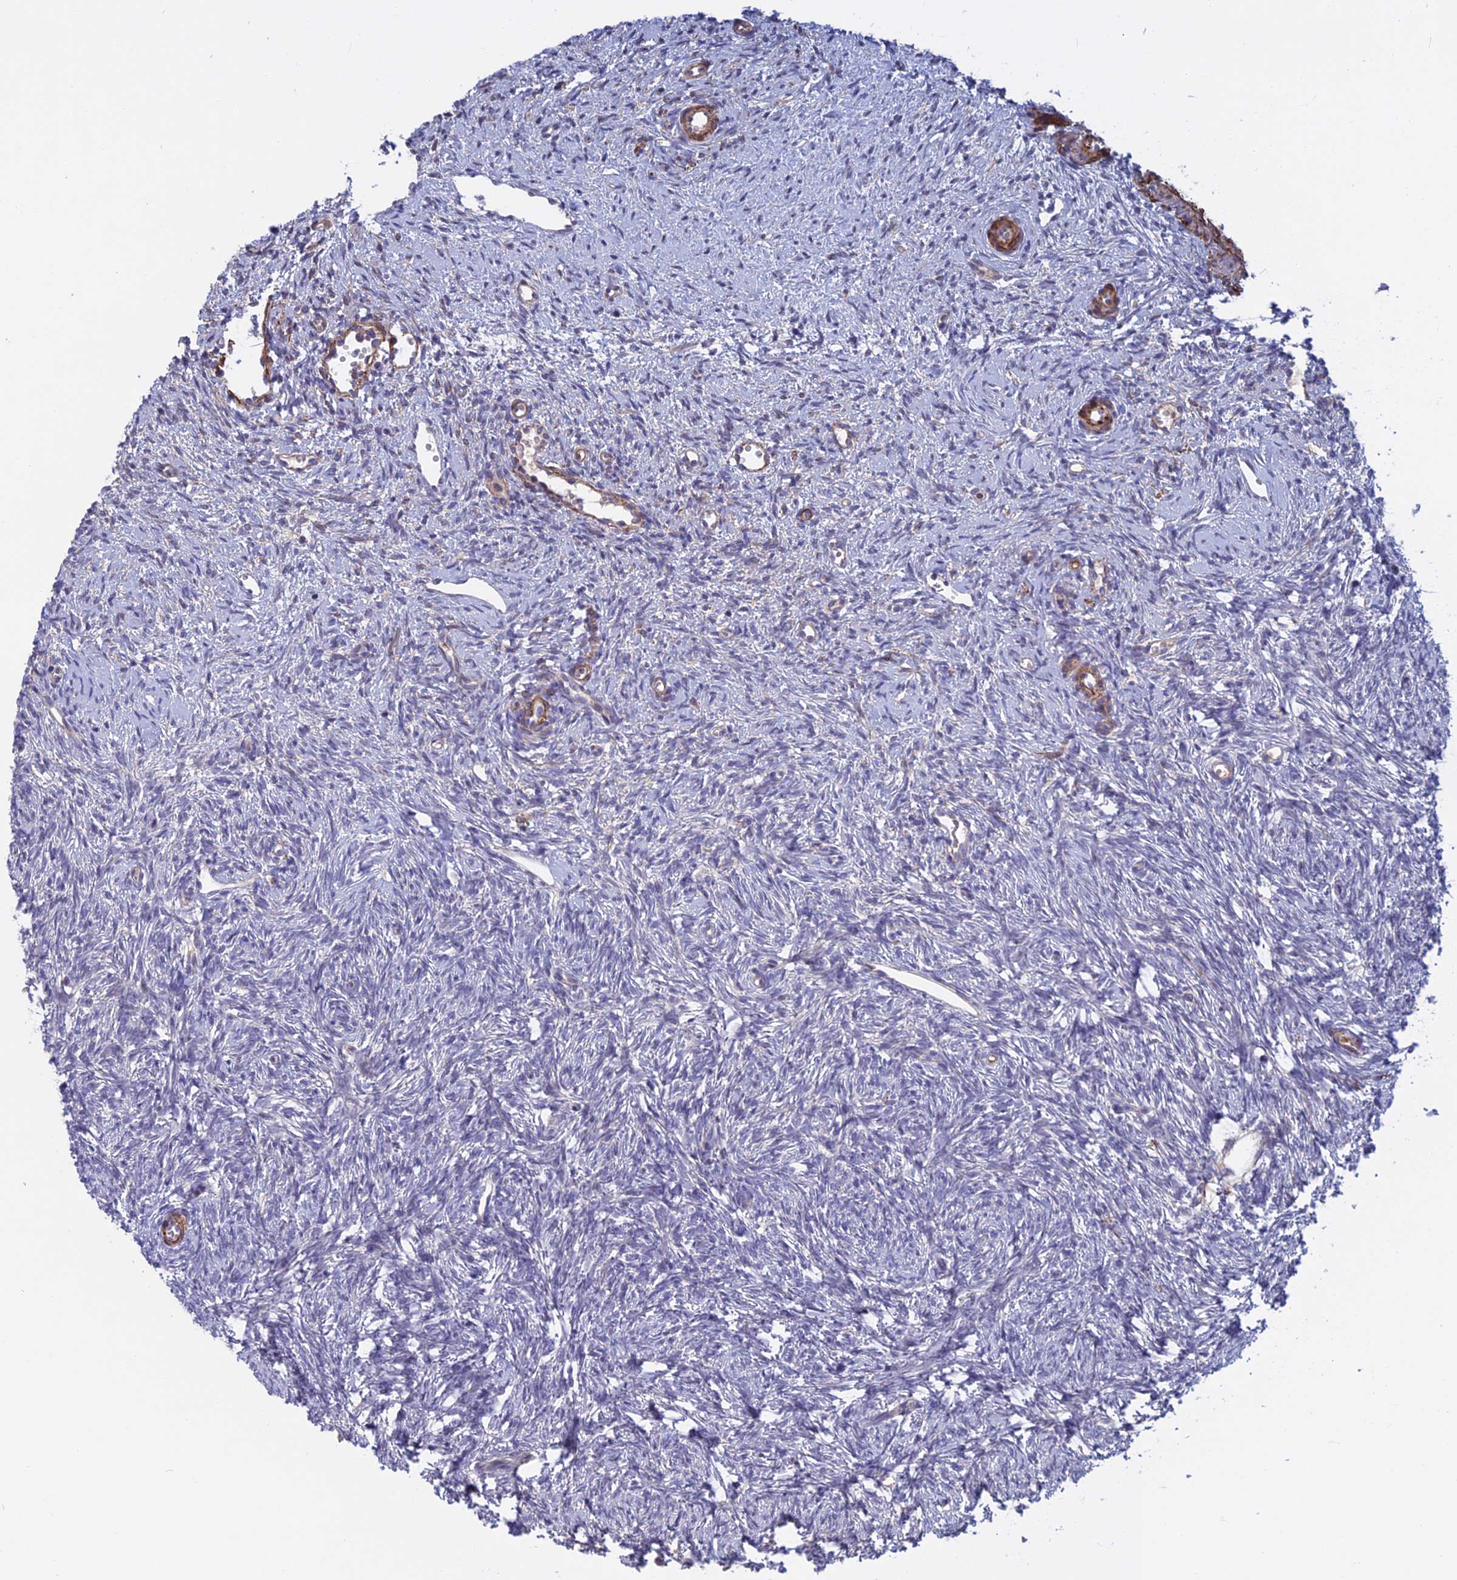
{"staining": {"intensity": "negative", "quantity": "none", "location": "none"}, "tissue": "ovary", "cell_type": "Ovarian stroma cells", "image_type": "normal", "snomed": [{"axis": "morphology", "description": "Normal tissue, NOS"}, {"axis": "topography", "description": "Ovary"}], "caption": "There is no significant staining in ovarian stroma cells of ovary. (Stains: DAB immunohistochemistry (IHC) with hematoxylin counter stain, Microscopy: brightfield microscopy at high magnification).", "gene": "LYPD5", "patient": {"sex": "female", "age": 51}}